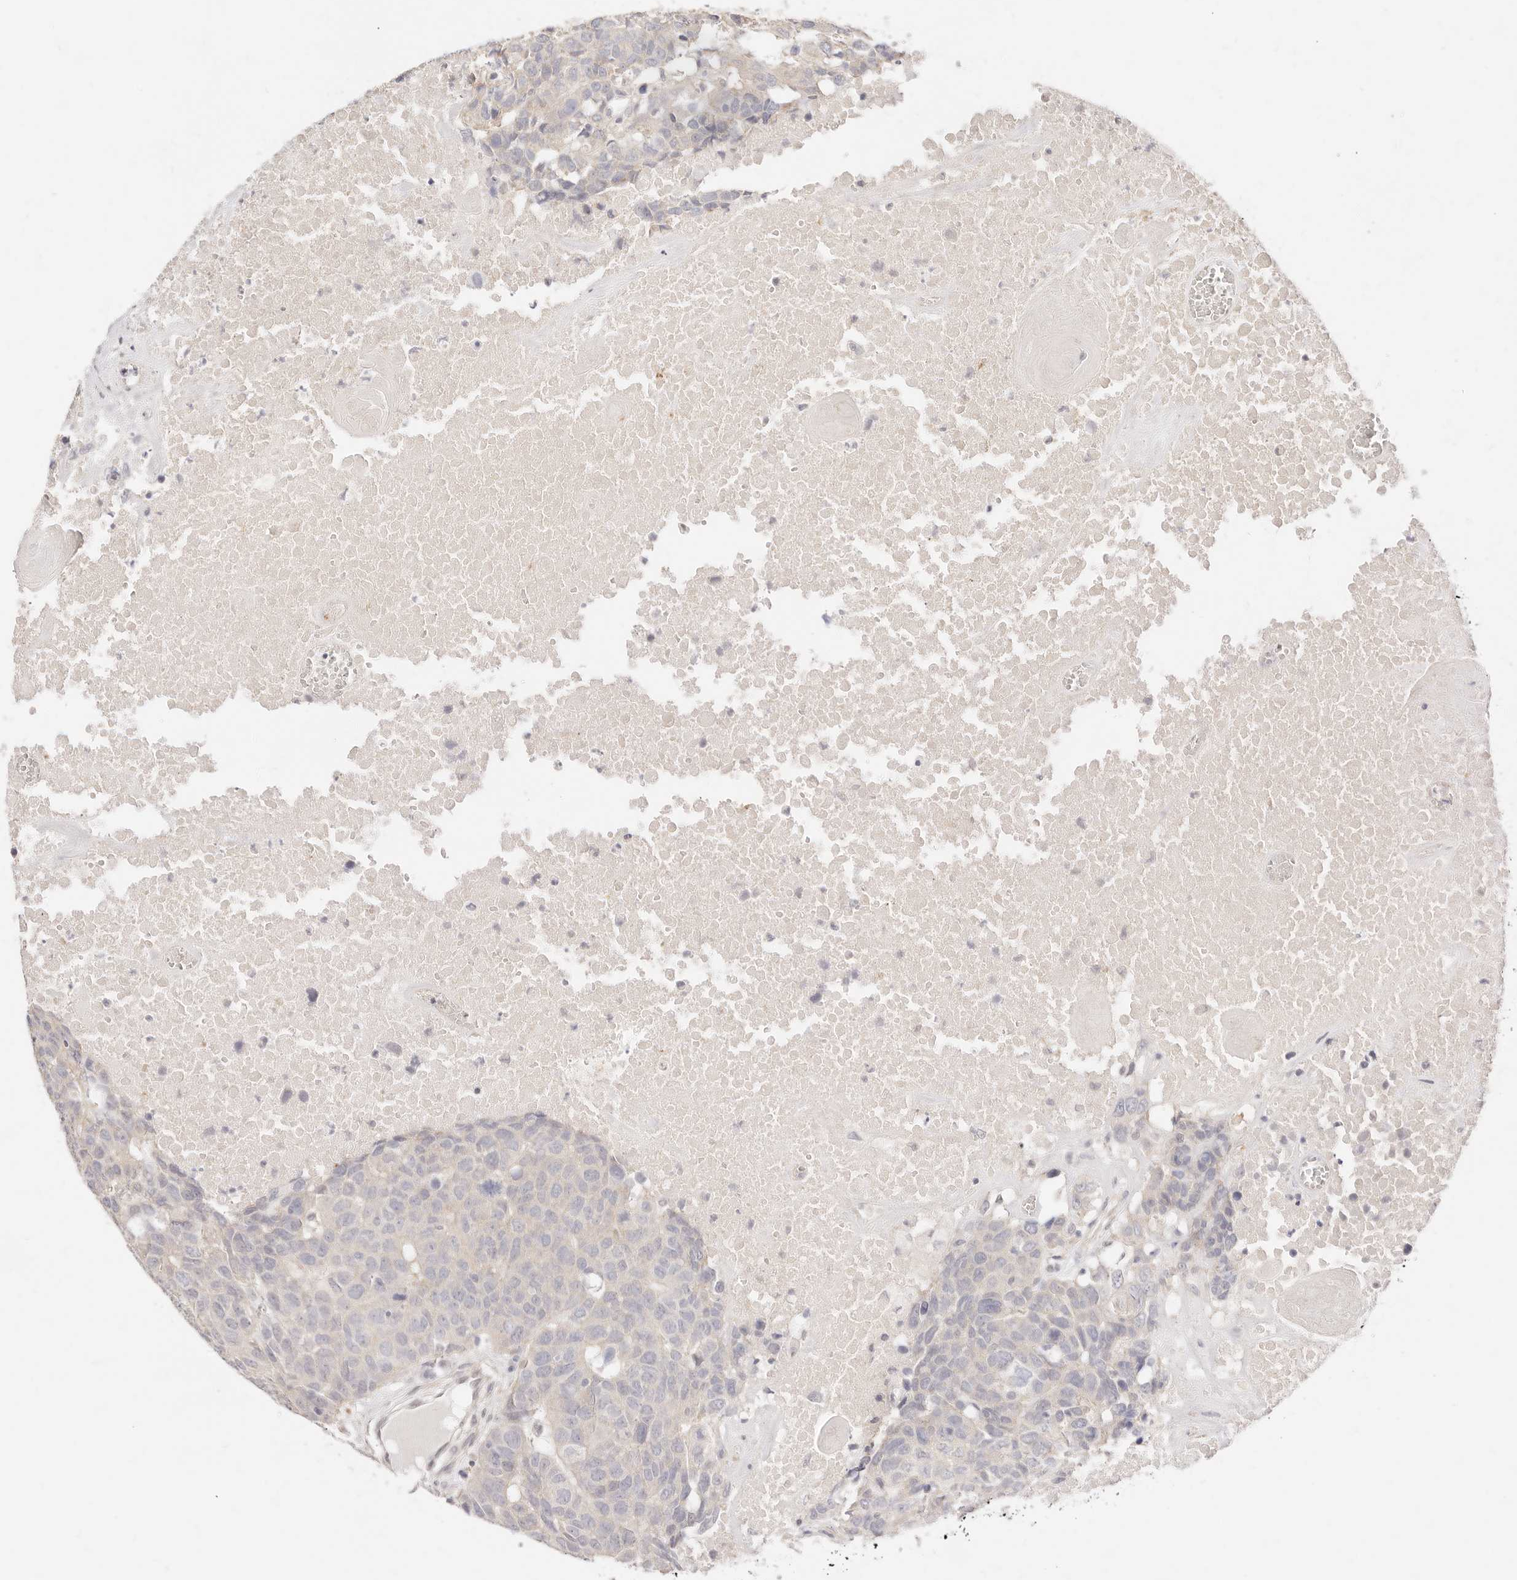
{"staining": {"intensity": "negative", "quantity": "none", "location": "none"}, "tissue": "head and neck cancer", "cell_type": "Tumor cells", "image_type": "cancer", "snomed": [{"axis": "morphology", "description": "Squamous cell carcinoma, NOS"}, {"axis": "topography", "description": "Head-Neck"}], "caption": "Tumor cells are negative for brown protein staining in head and neck cancer.", "gene": "UBXN10", "patient": {"sex": "male", "age": 66}}